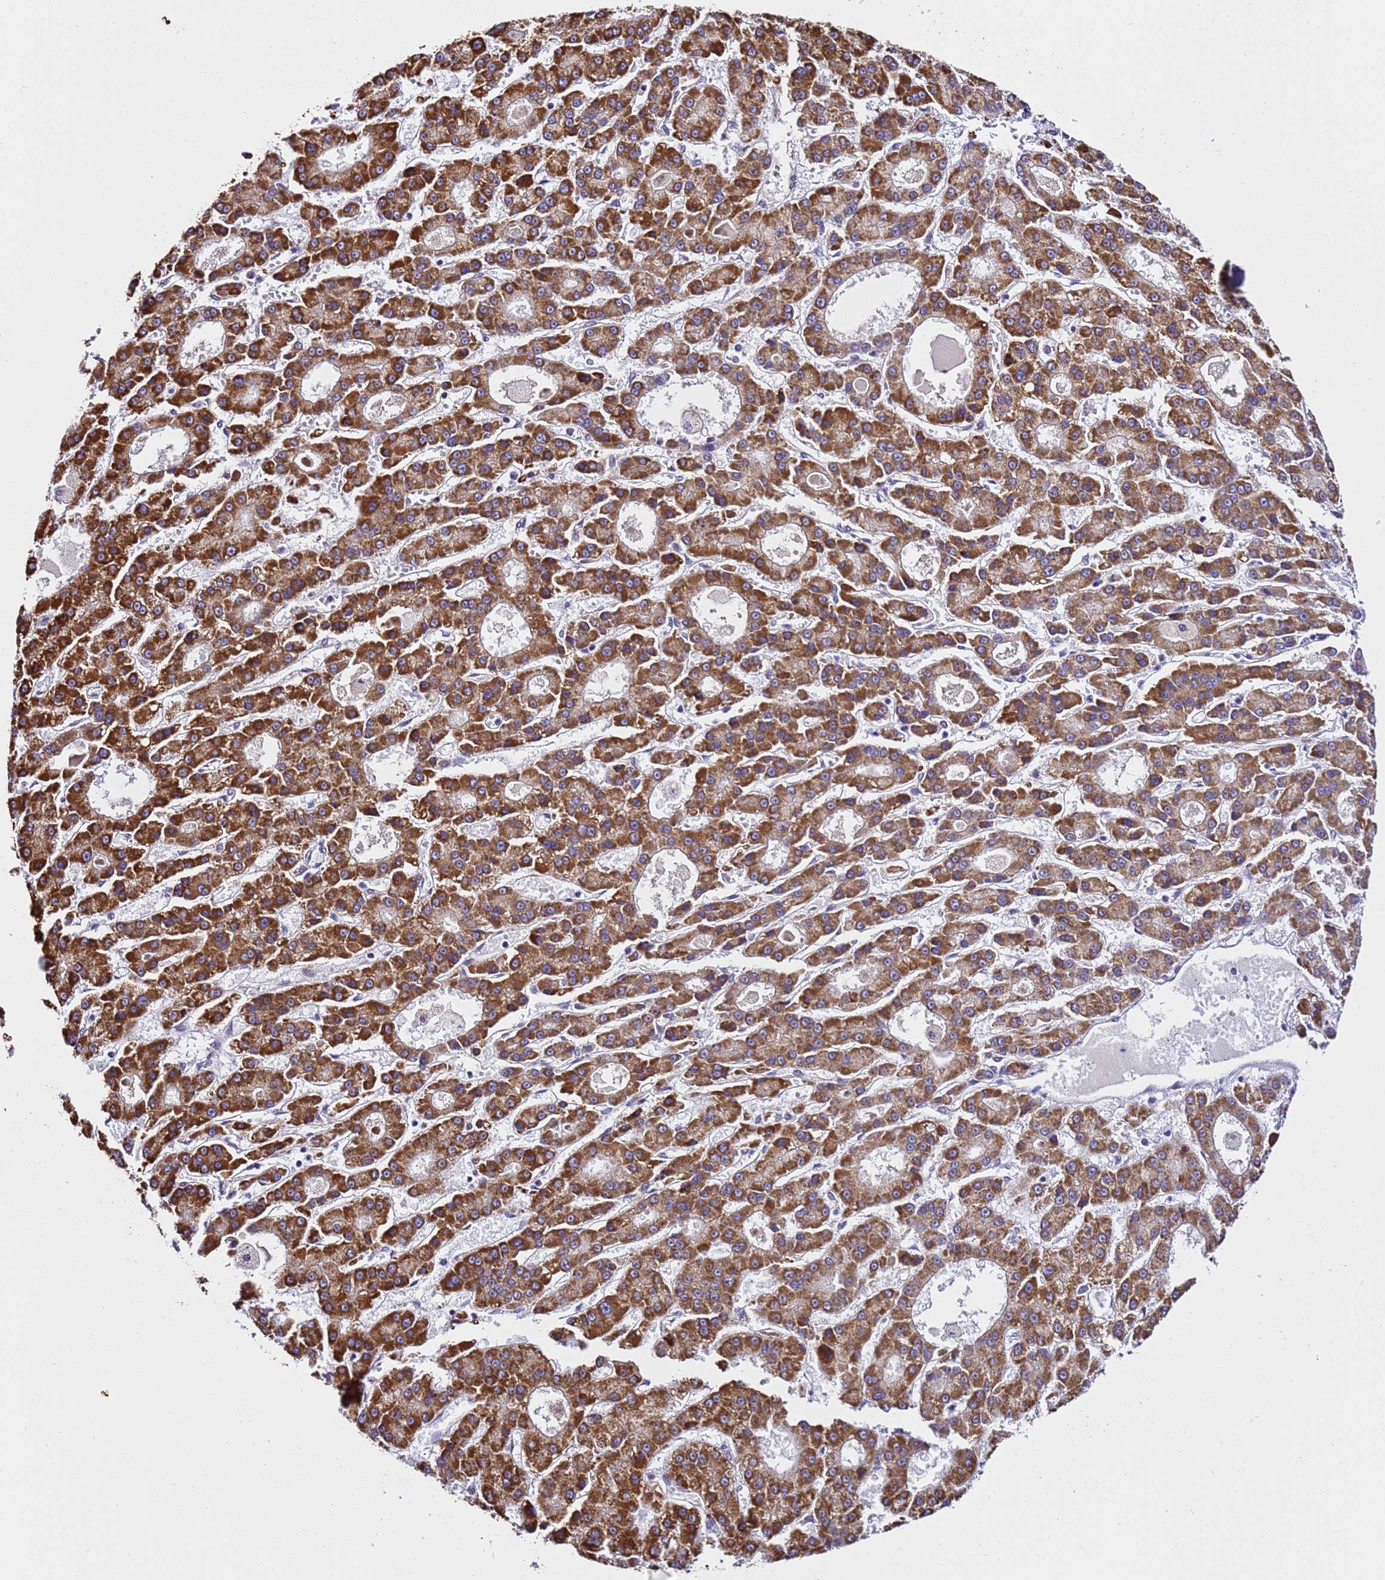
{"staining": {"intensity": "moderate", "quantity": ">75%", "location": "cytoplasmic/membranous"}, "tissue": "liver cancer", "cell_type": "Tumor cells", "image_type": "cancer", "snomed": [{"axis": "morphology", "description": "Carcinoma, Hepatocellular, NOS"}, {"axis": "topography", "description": "Liver"}], "caption": "Human hepatocellular carcinoma (liver) stained for a protein (brown) shows moderate cytoplasmic/membranous positive positivity in about >75% of tumor cells.", "gene": "SLX4IP", "patient": {"sex": "male", "age": 70}}